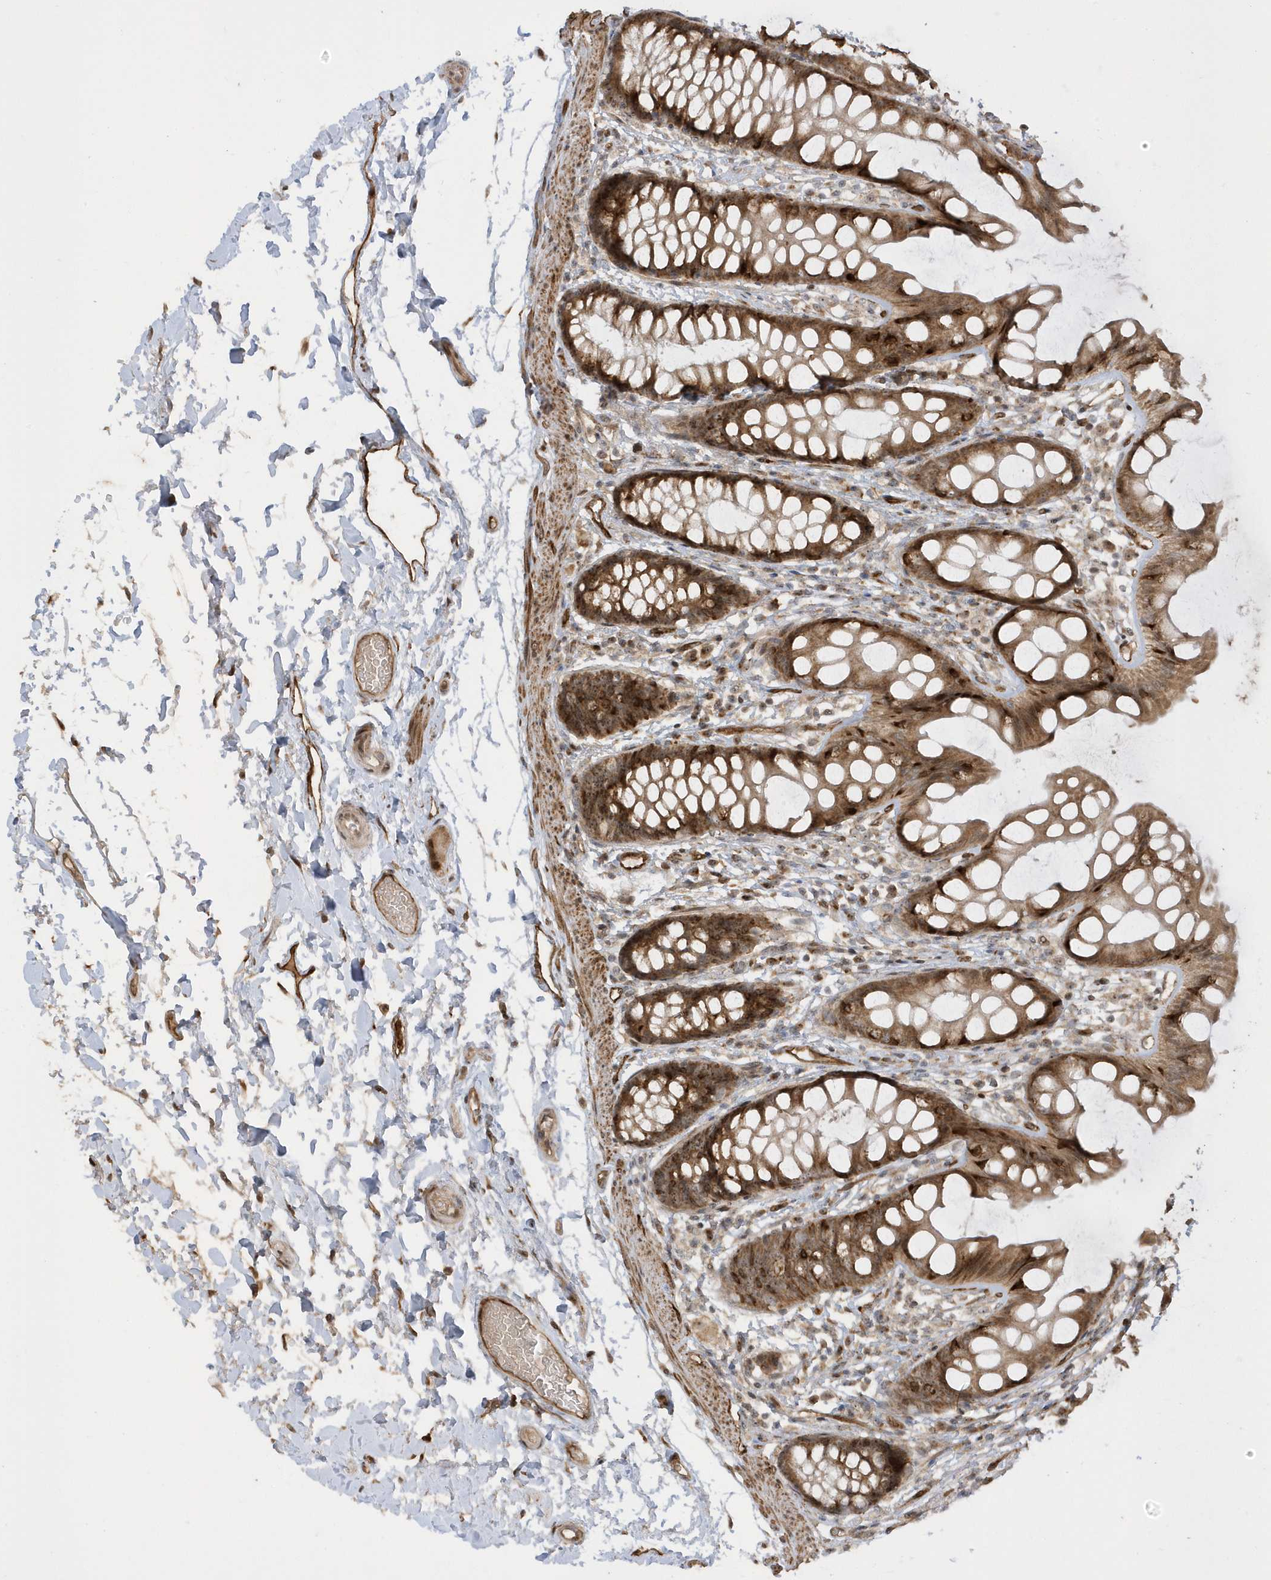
{"staining": {"intensity": "moderate", "quantity": ">75%", "location": "cytoplasmic/membranous,nuclear"}, "tissue": "rectum", "cell_type": "Glandular cells", "image_type": "normal", "snomed": [{"axis": "morphology", "description": "Normal tissue, NOS"}, {"axis": "topography", "description": "Rectum"}], "caption": "Protein expression analysis of benign human rectum reveals moderate cytoplasmic/membranous,nuclear expression in approximately >75% of glandular cells.", "gene": "ECM2", "patient": {"sex": "female", "age": 65}}